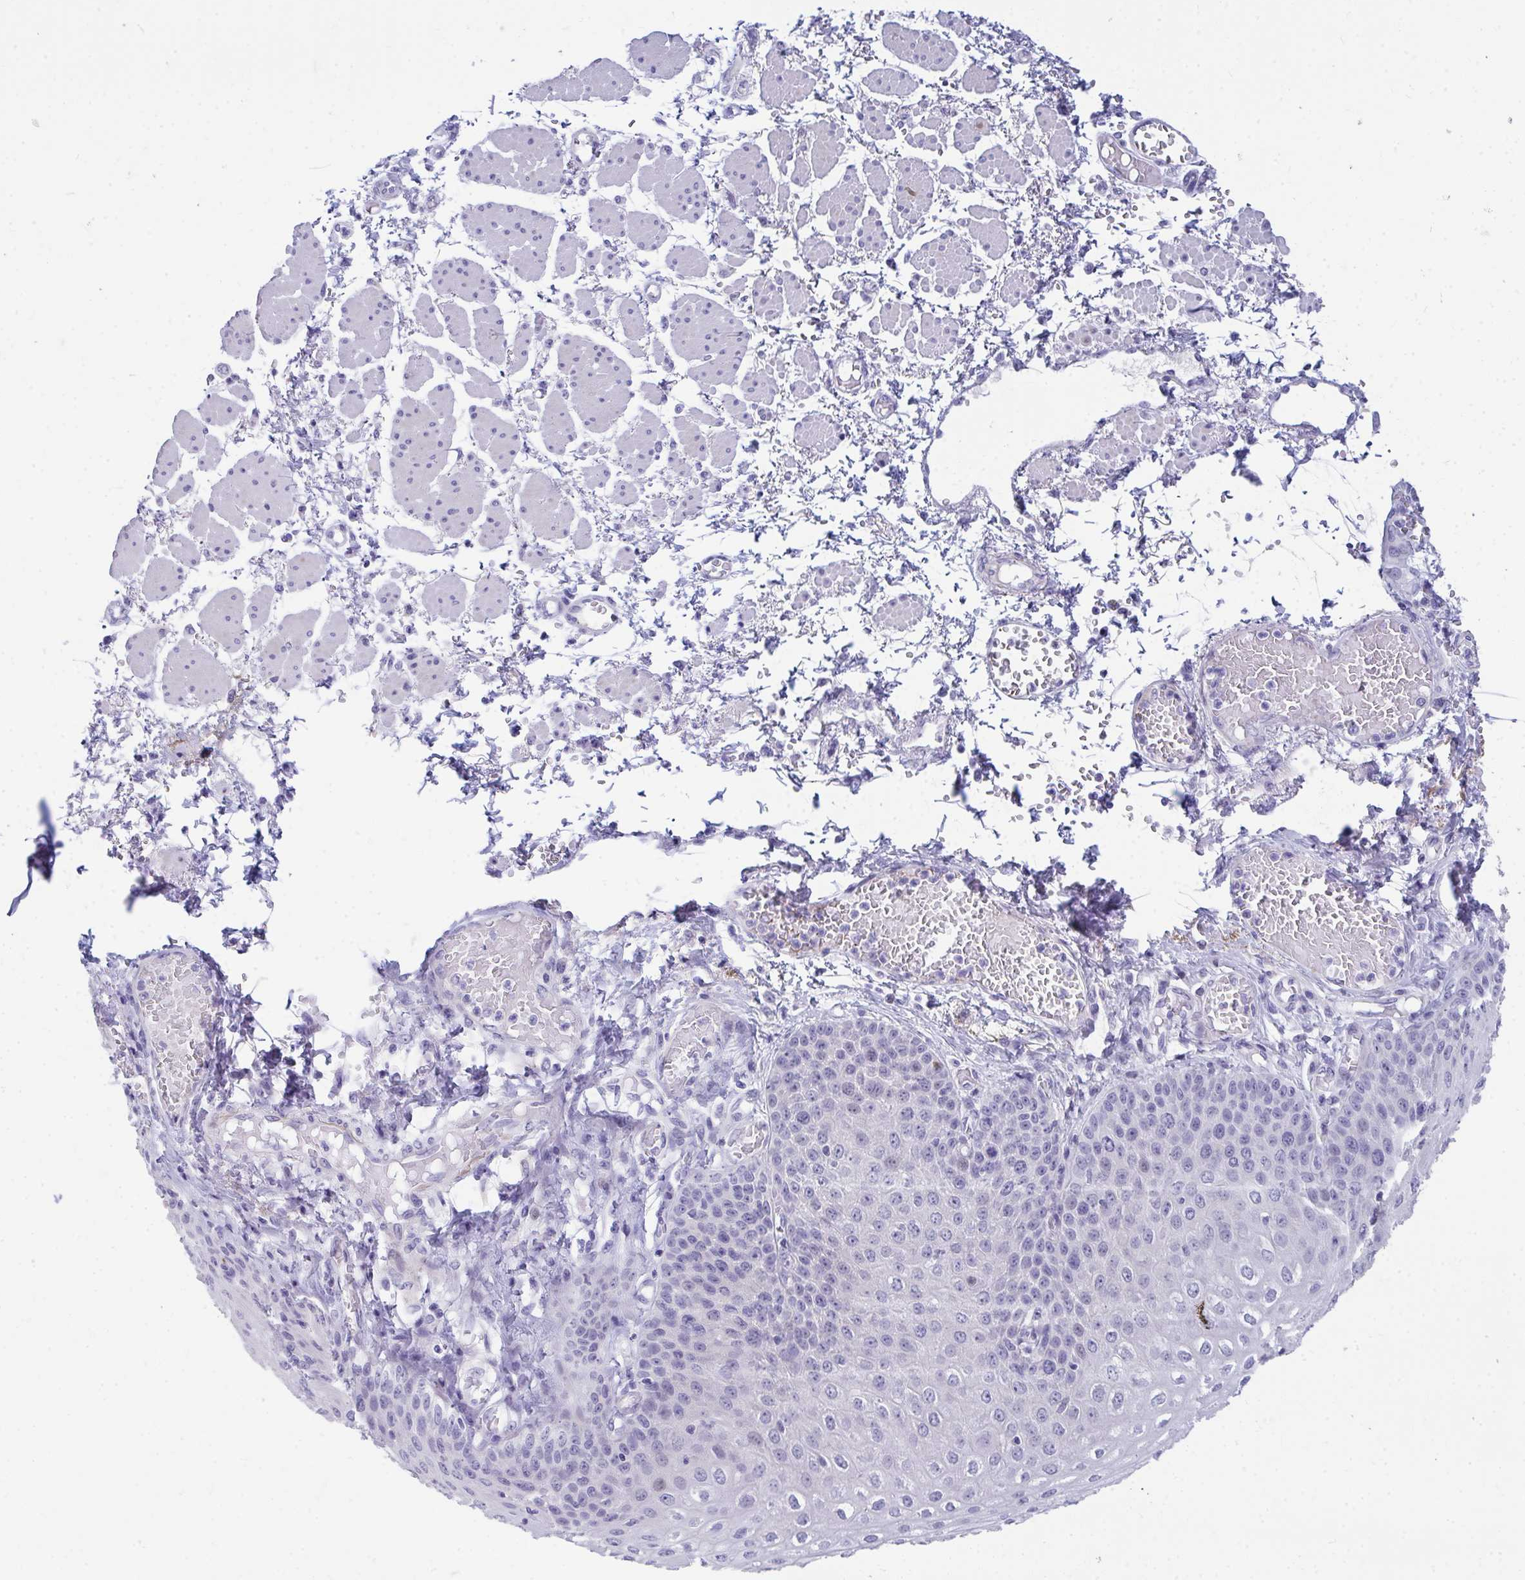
{"staining": {"intensity": "negative", "quantity": "none", "location": "none"}, "tissue": "esophagus", "cell_type": "Squamous epithelial cells", "image_type": "normal", "snomed": [{"axis": "morphology", "description": "Normal tissue, NOS"}, {"axis": "morphology", "description": "Adenocarcinoma, NOS"}, {"axis": "topography", "description": "Esophagus"}], "caption": "This photomicrograph is of normal esophagus stained with immunohistochemistry (IHC) to label a protein in brown with the nuclei are counter-stained blue. There is no positivity in squamous epithelial cells. (DAB (3,3'-diaminobenzidine) IHC with hematoxylin counter stain).", "gene": "TSBP1", "patient": {"sex": "male", "age": 81}}